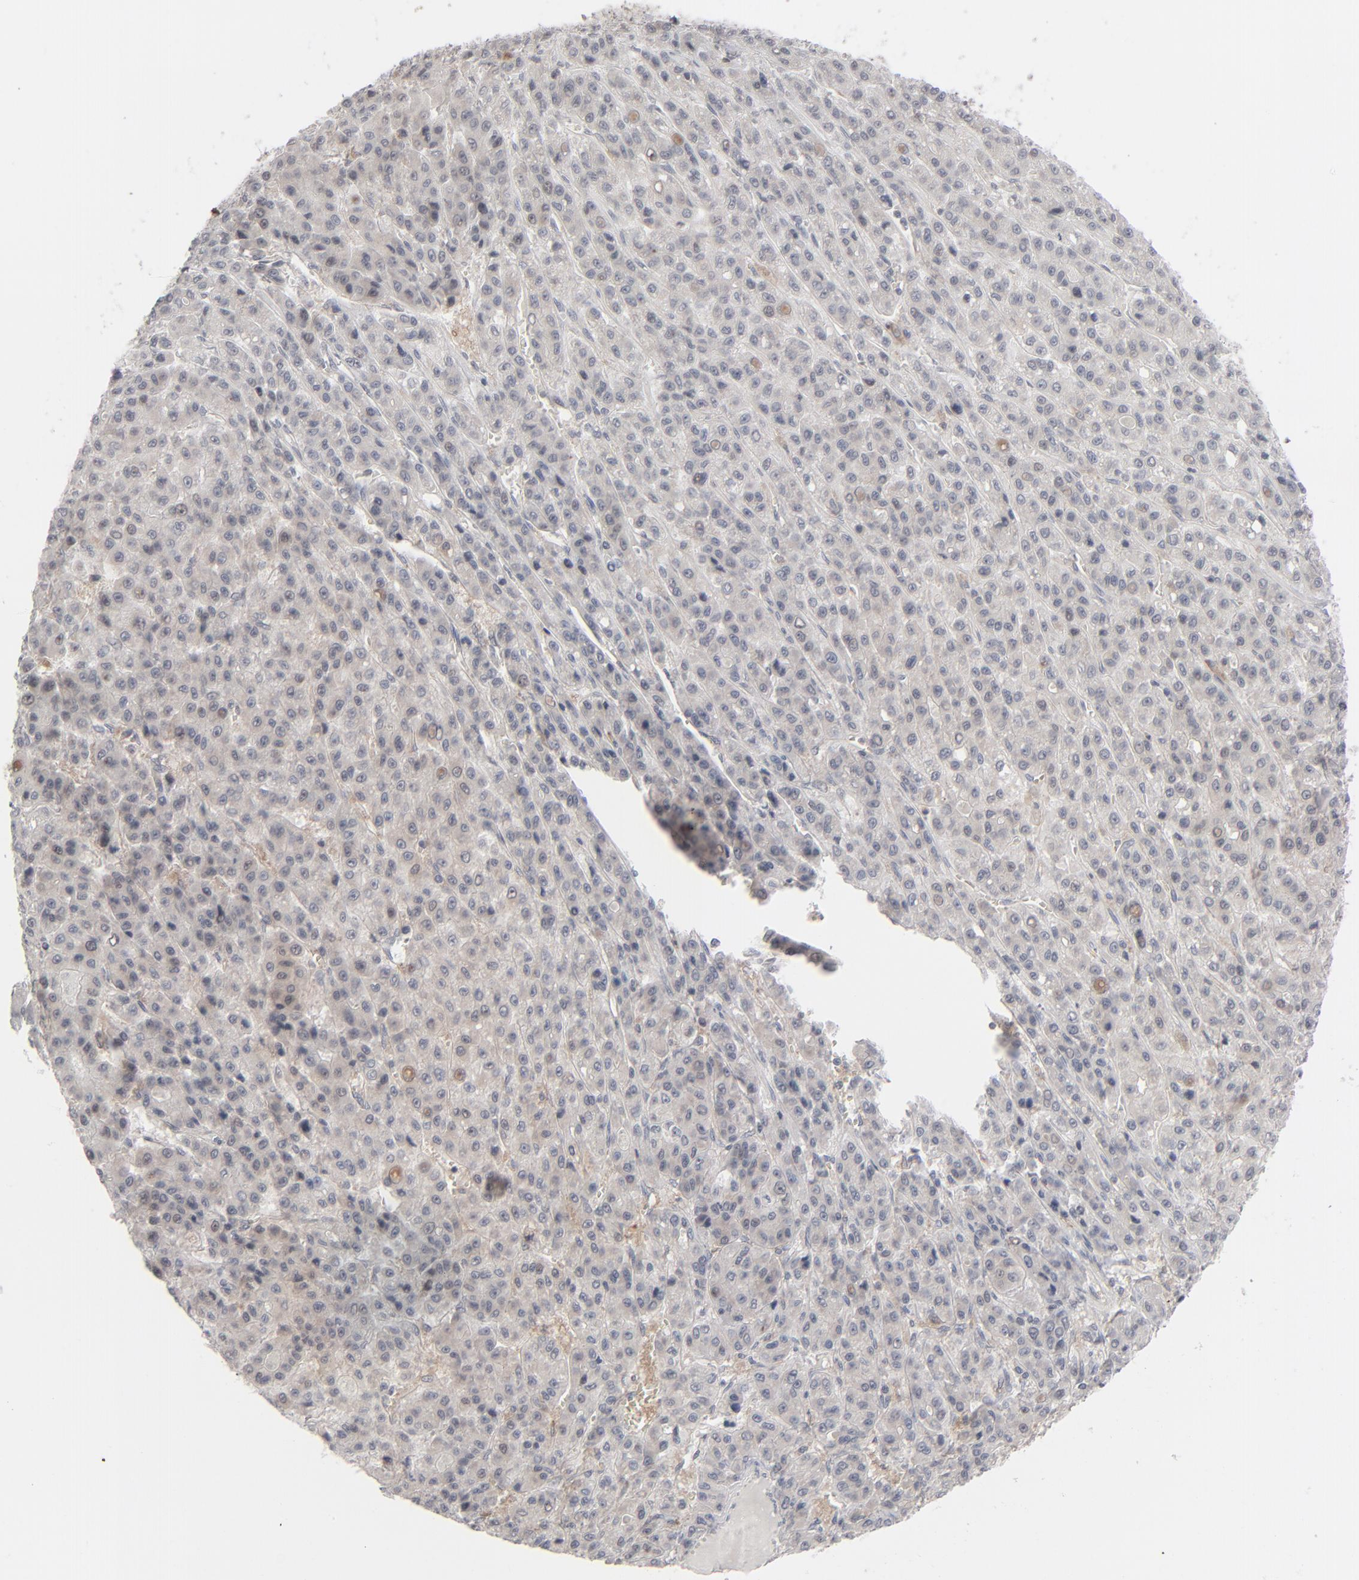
{"staining": {"intensity": "weak", "quantity": "<25%", "location": "cytoplasmic/membranous,nuclear"}, "tissue": "liver cancer", "cell_type": "Tumor cells", "image_type": "cancer", "snomed": [{"axis": "morphology", "description": "Carcinoma, Hepatocellular, NOS"}, {"axis": "topography", "description": "Liver"}], "caption": "The IHC photomicrograph has no significant expression in tumor cells of liver hepatocellular carcinoma tissue.", "gene": "POF1B", "patient": {"sex": "male", "age": 70}}